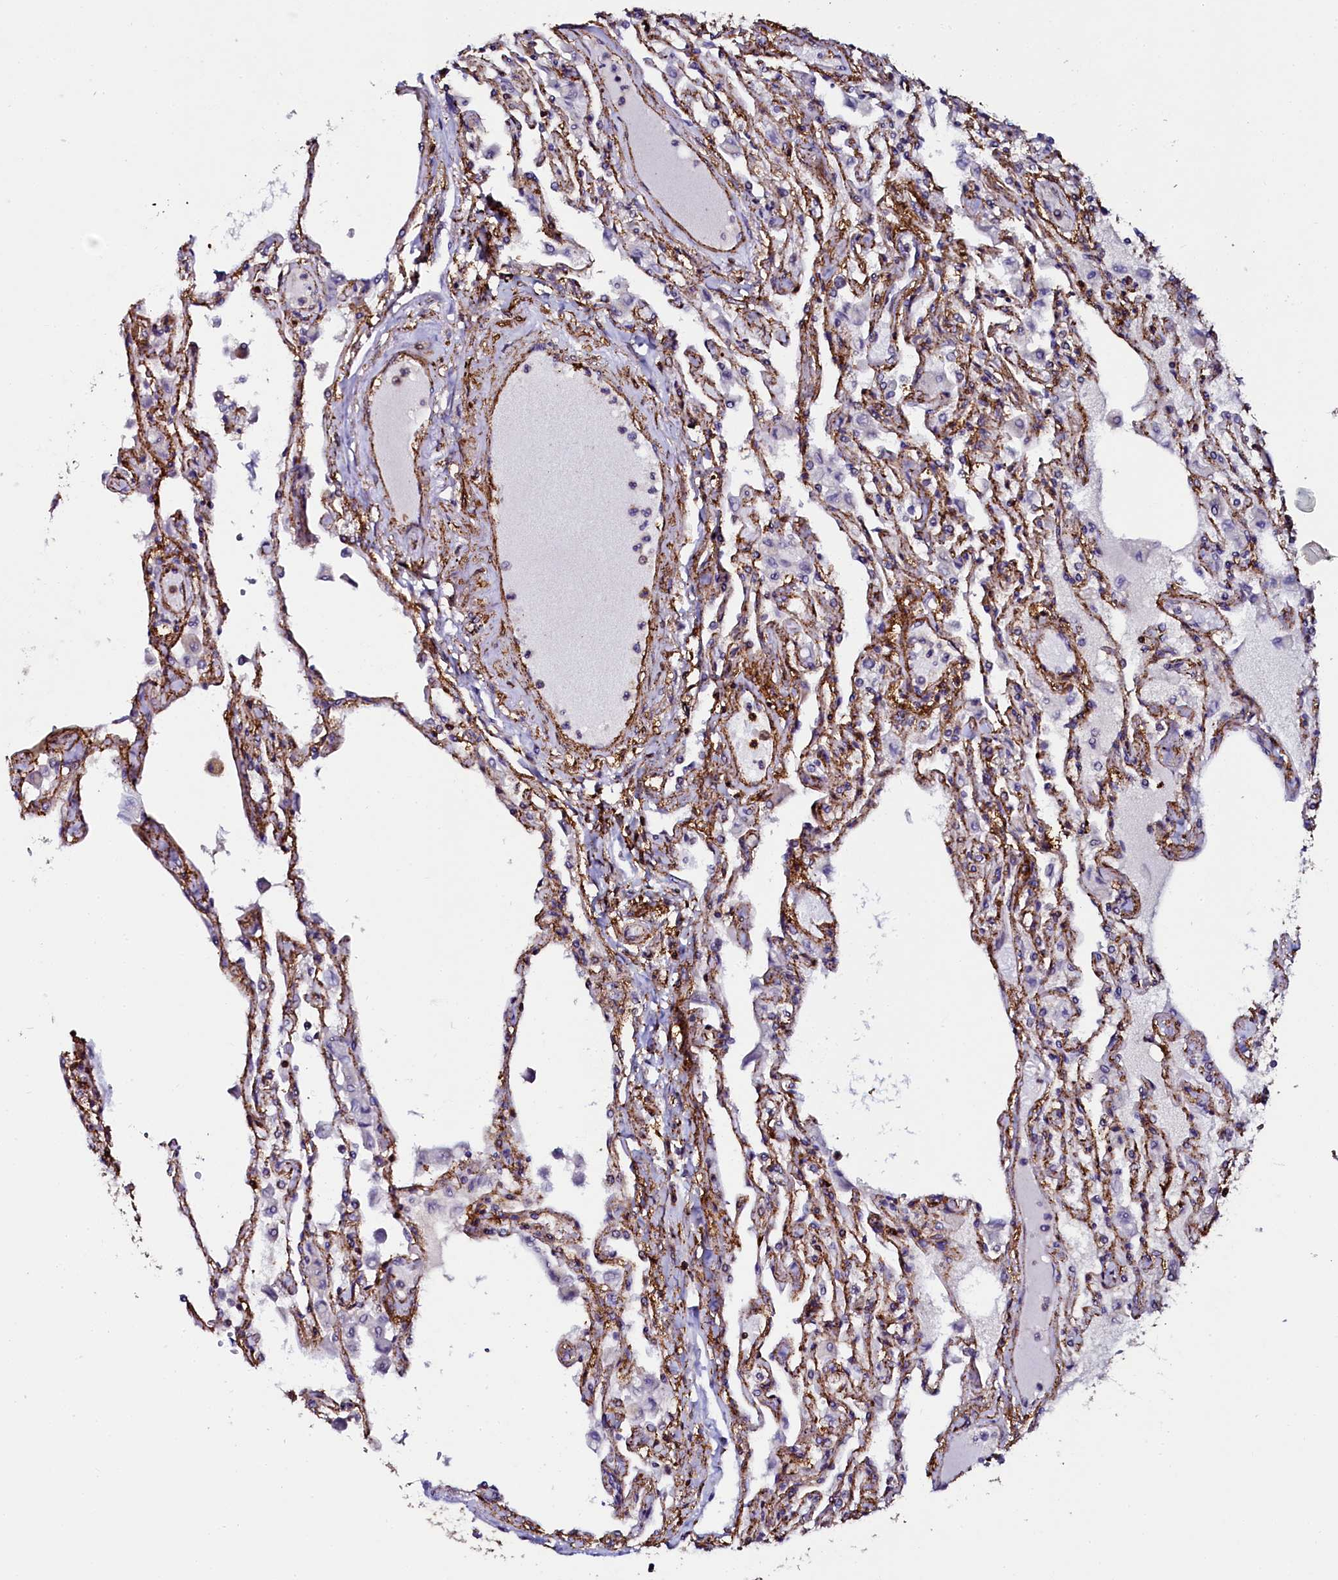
{"staining": {"intensity": "negative", "quantity": "none", "location": "none"}, "tissue": "lung", "cell_type": "Alveolar cells", "image_type": "normal", "snomed": [{"axis": "morphology", "description": "Normal tissue, NOS"}, {"axis": "topography", "description": "Bronchus"}, {"axis": "topography", "description": "Lung"}], "caption": "A photomicrograph of lung stained for a protein demonstrates no brown staining in alveolar cells. (Immunohistochemistry, brightfield microscopy, high magnification).", "gene": "AAAS", "patient": {"sex": "female", "age": 49}}